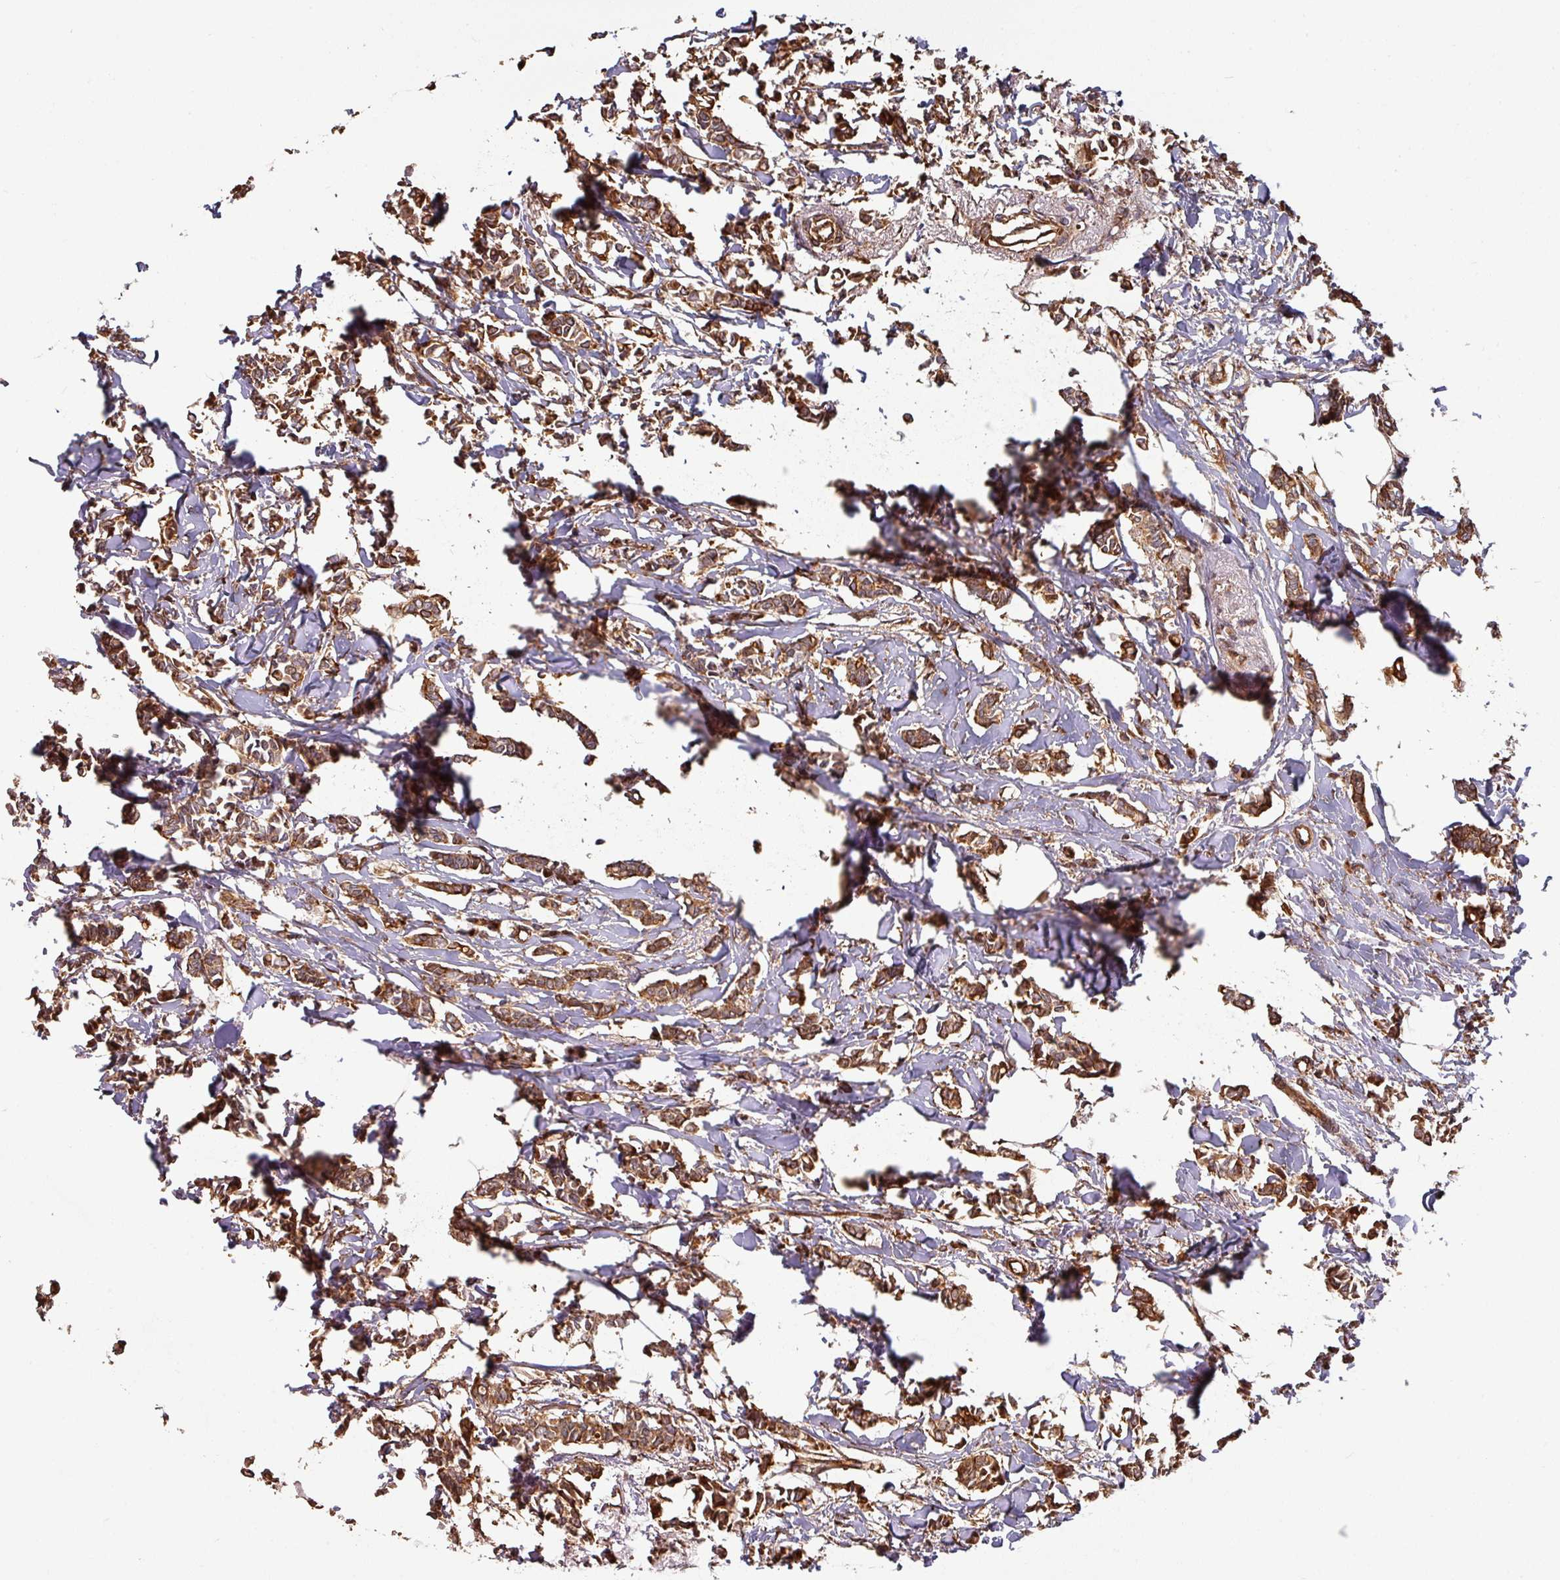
{"staining": {"intensity": "strong", "quantity": ">75%", "location": "cytoplasmic/membranous"}, "tissue": "breast cancer", "cell_type": "Tumor cells", "image_type": "cancer", "snomed": [{"axis": "morphology", "description": "Duct carcinoma"}, {"axis": "topography", "description": "Breast"}], "caption": "Intraductal carcinoma (breast) stained with a brown dye shows strong cytoplasmic/membranous positive positivity in about >75% of tumor cells.", "gene": "SIK1", "patient": {"sex": "female", "age": 41}}